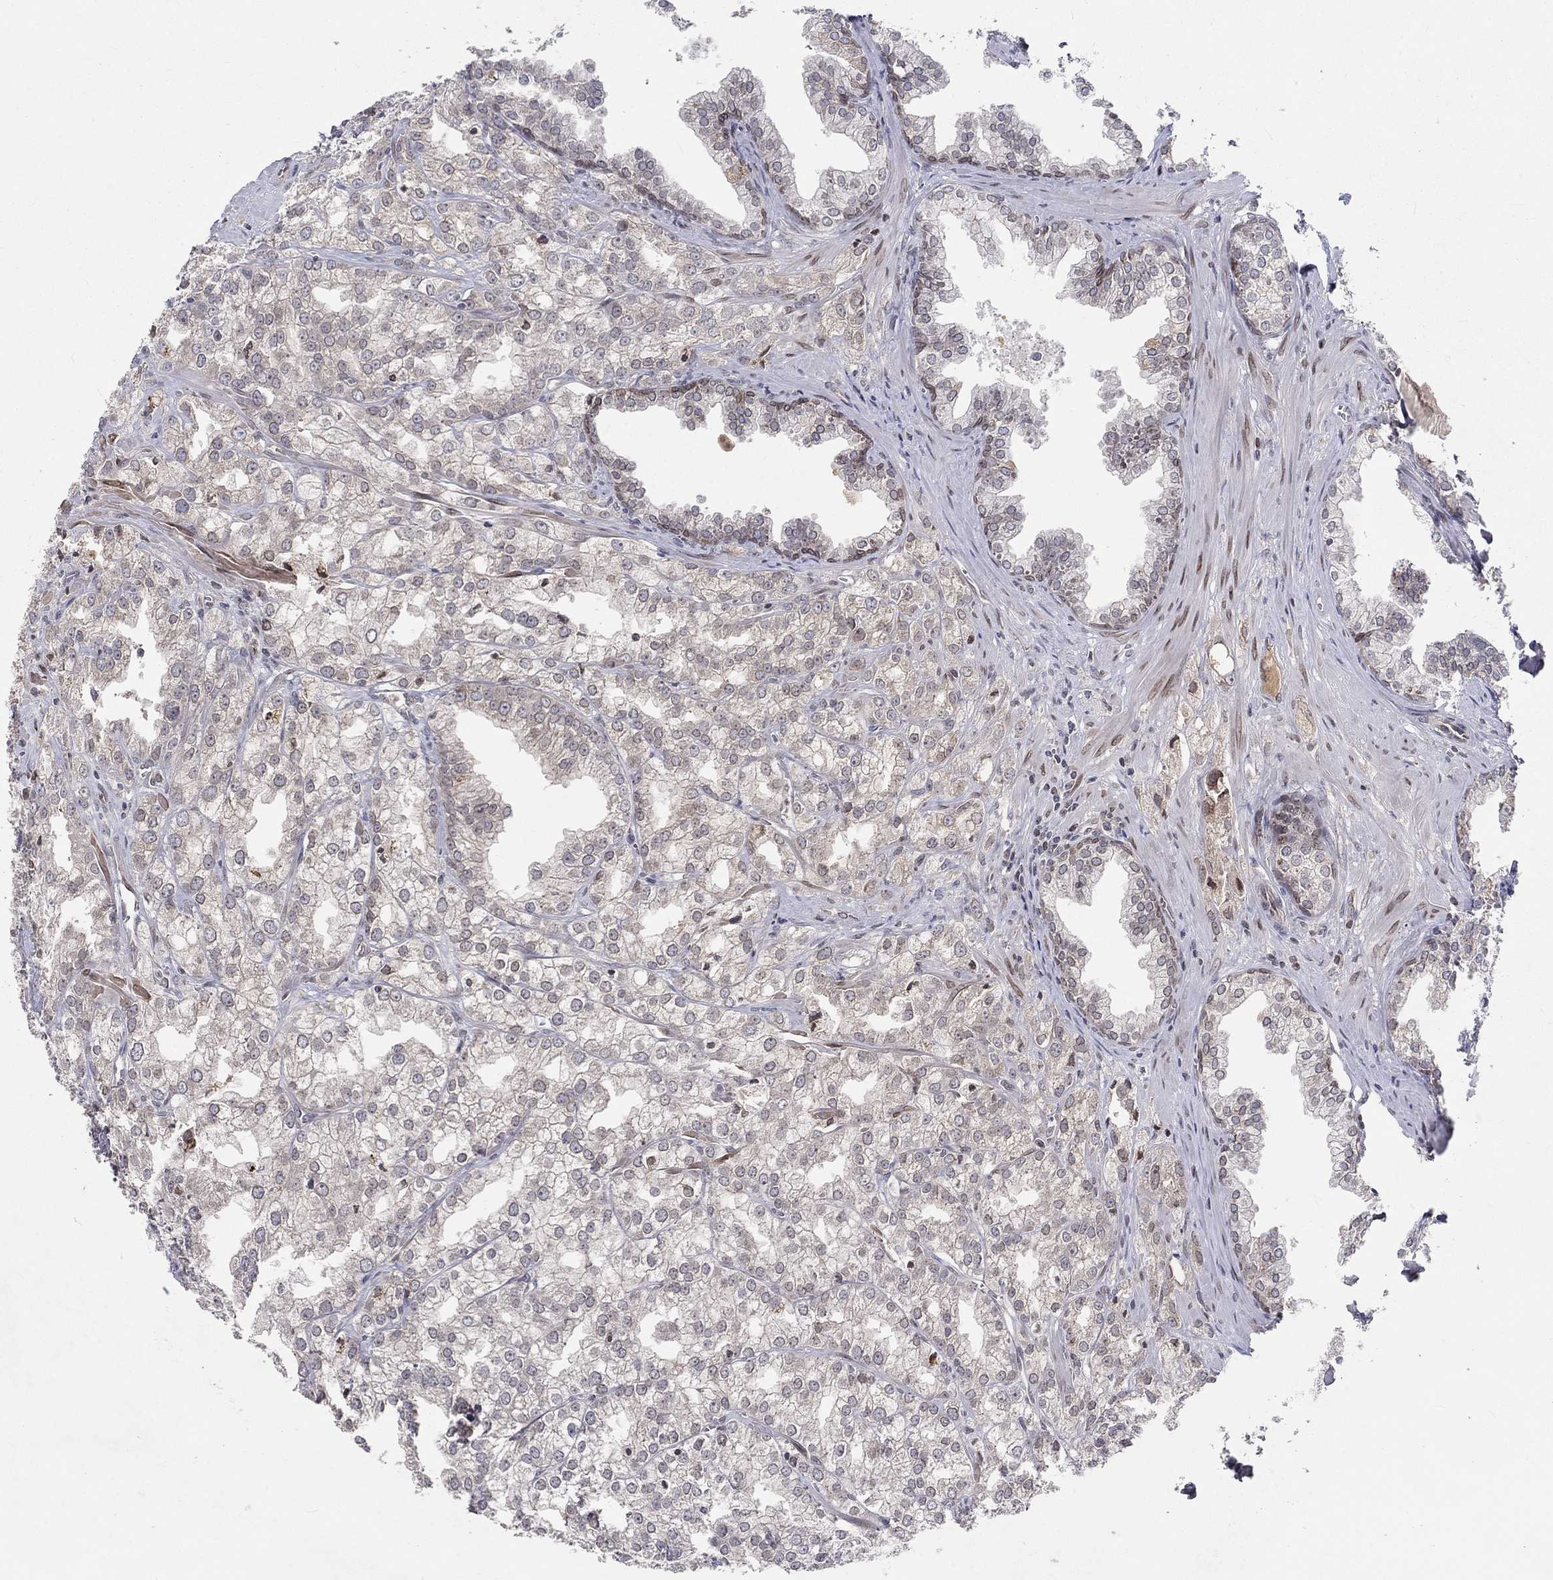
{"staining": {"intensity": "negative", "quantity": "none", "location": "none"}, "tissue": "prostate cancer", "cell_type": "Tumor cells", "image_type": "cancer", "snomed": [{"axis": "morphology", "description": "Adenocarcinoma, NOS"}, {"axis": "topography", "description": "Prostate"}], "caption": "Prostate cancer (adenocarcinoma) was stained to show a protein in brown. There is no significant positivity in tumor cells. Brightfield microscopy of immunohistochemistry (IHC) stained with DAB (brown) and hematoxylin (blue), captured at high magnification.", "gene": "CETN3", "patient": {"sex": "male", "age": 70}}